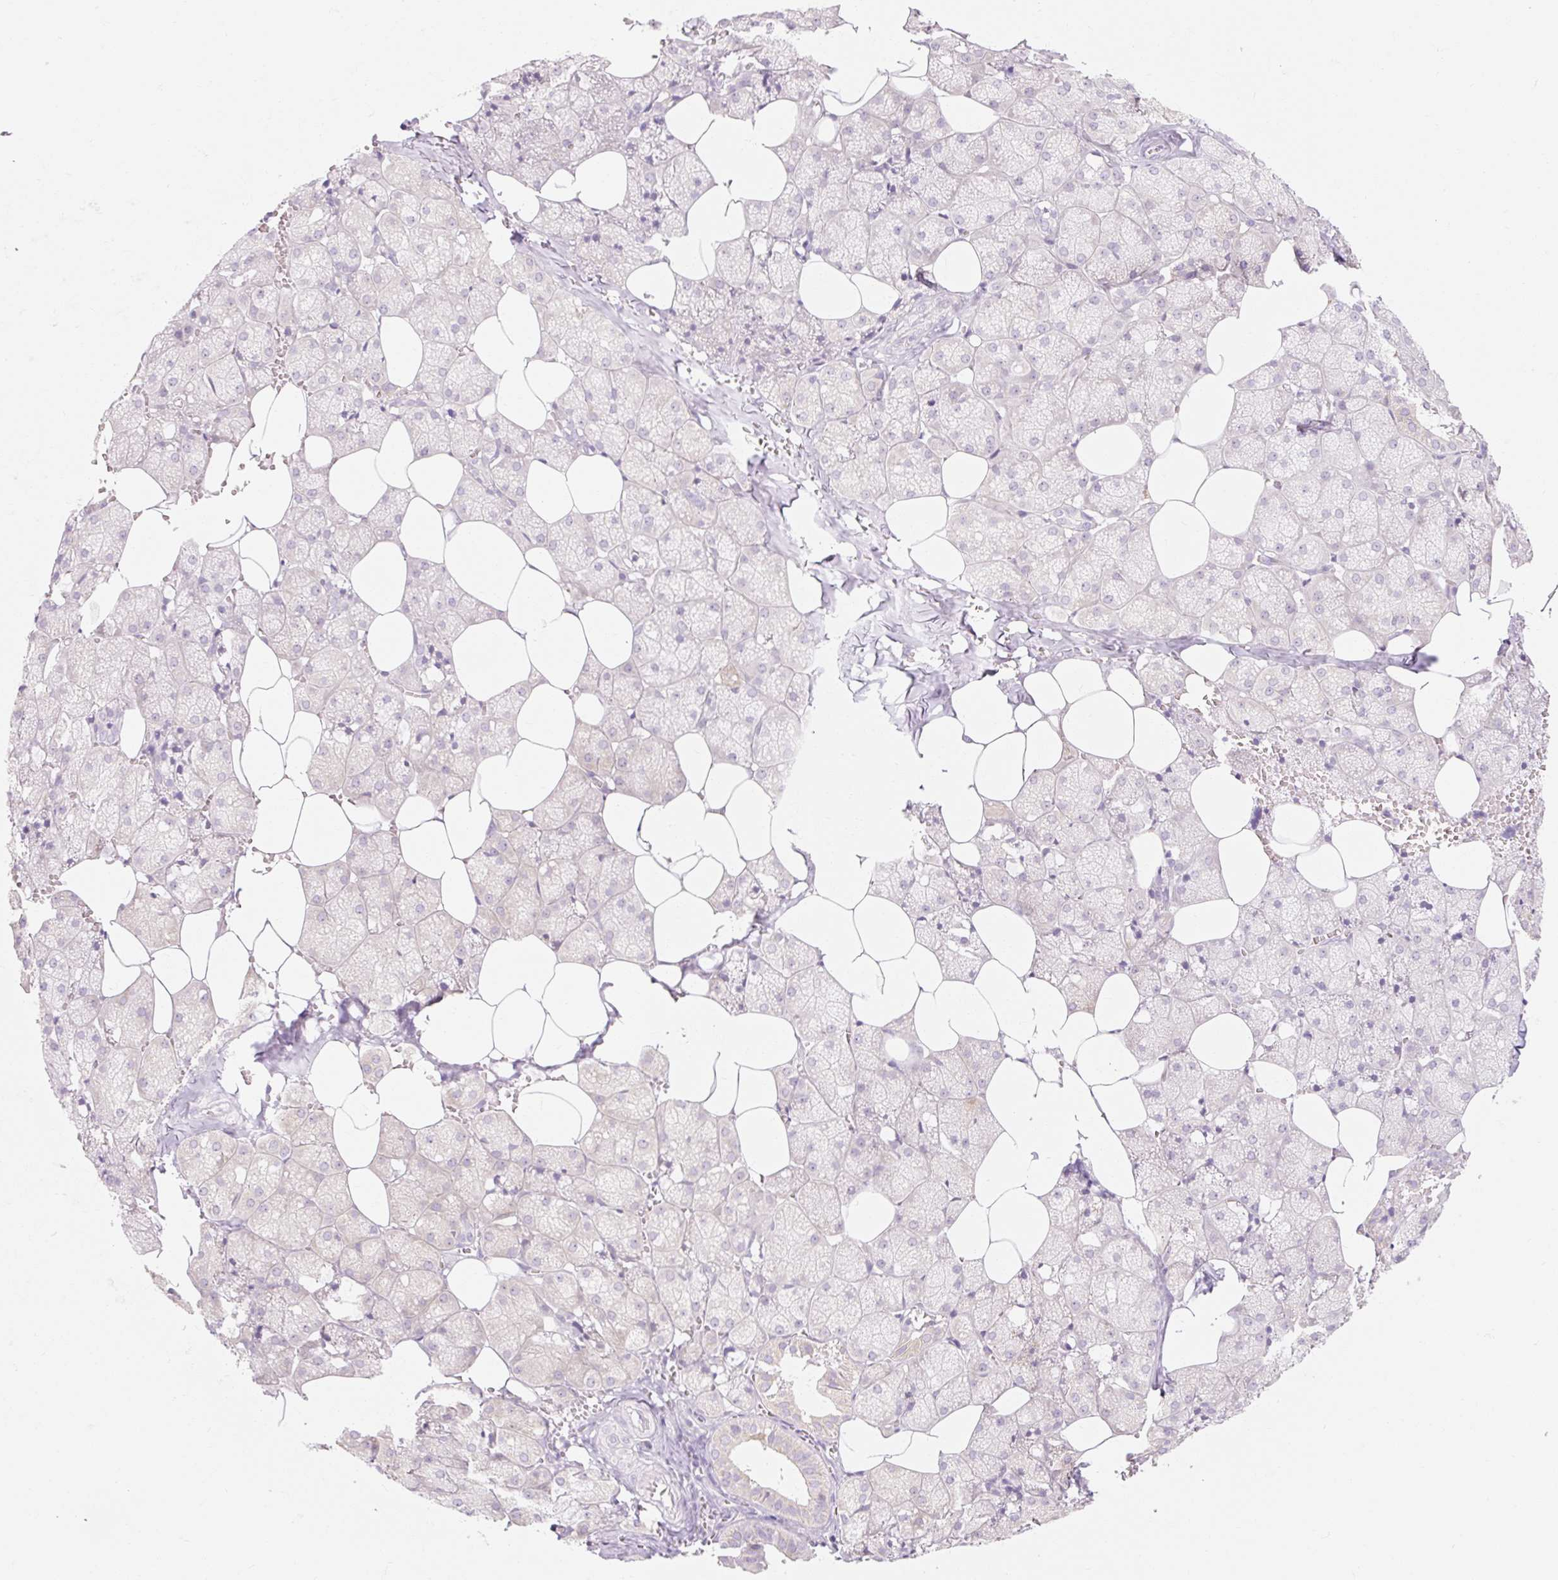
{"staining": {"intensity": "weak", "quantity": "<25%", "location": "cytoplasmic/membranous"}, "tissue": "salivary gland", "cell_type": "Glandular cells", "image_type": "normal", "snomed": [{"axis": "morphology", "description": "Normal tissue, NOS"}, {"axis": "topography", "description": "Salivary gland"}, {"axis": "topography", "description": "Peripheral nerve tissue"}], "caption": "This image is of unremarkable salivary gland stained with IHC to label a protein in brown with the nuclei are counter-stained blue. There is no staining in glandular cells. (DAB (3,3'-diaminobenzidine) IHC, high magnification).", "gene": "MYO1D", "patient": {"sex": "male", "age": 38}}